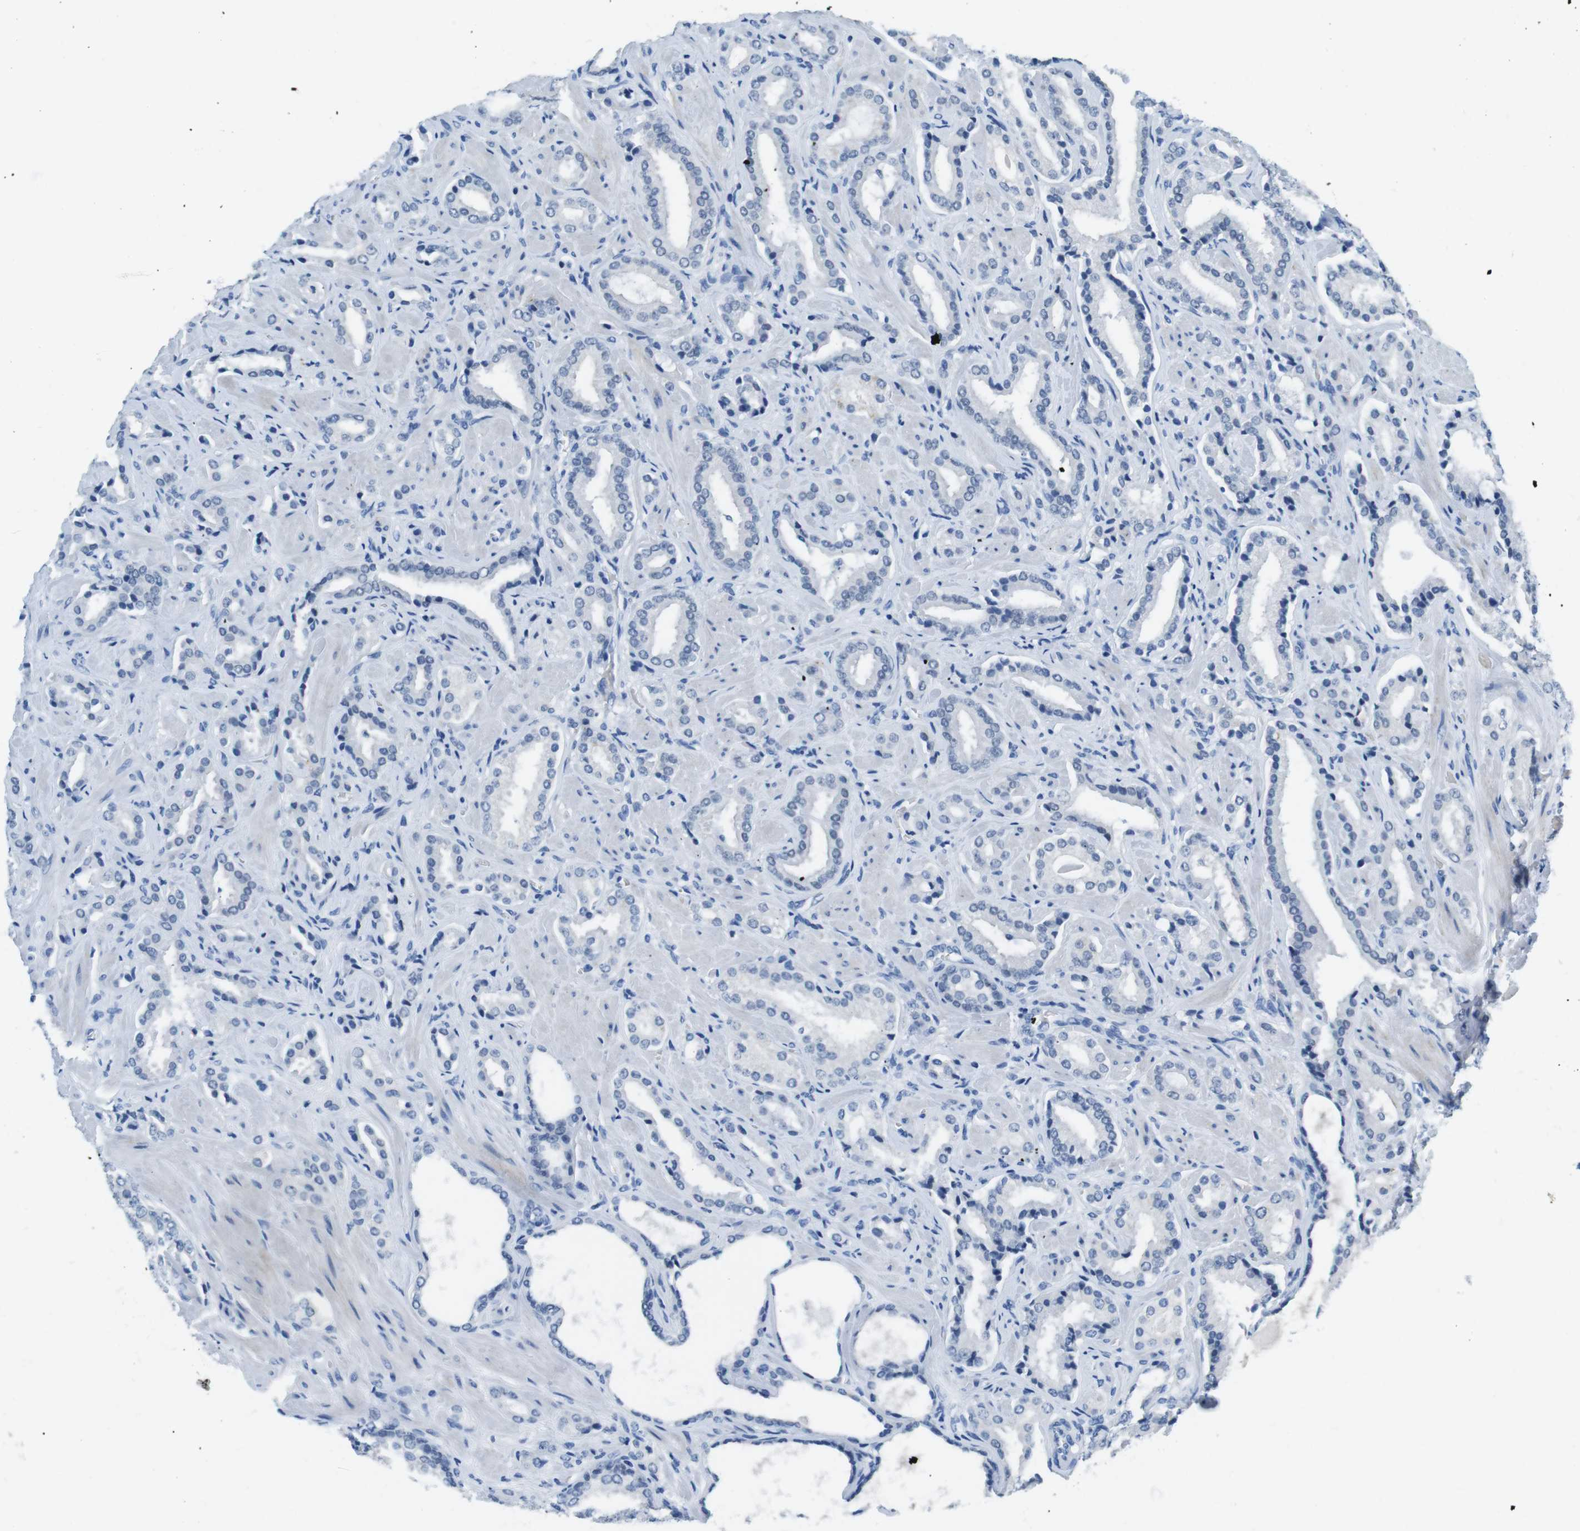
{"staining": {"intensity": "negative", "quantity": "none", "location": "none"}, "tissue": "prostate cancer", "cell_type": "Tumor cells", "image_type": "cancer", "snomed": [{"axis": "morphology", "description": "Adenocarcinoma, High grade"}, {"axis": "topography", "description": "Prostate"}], "caption": "An image of prostate cancer stained for a protein reveals no brown staining in tumor cells.", "gene": "TFAP2C", "patient": {"sex": "male", "age": 64}}